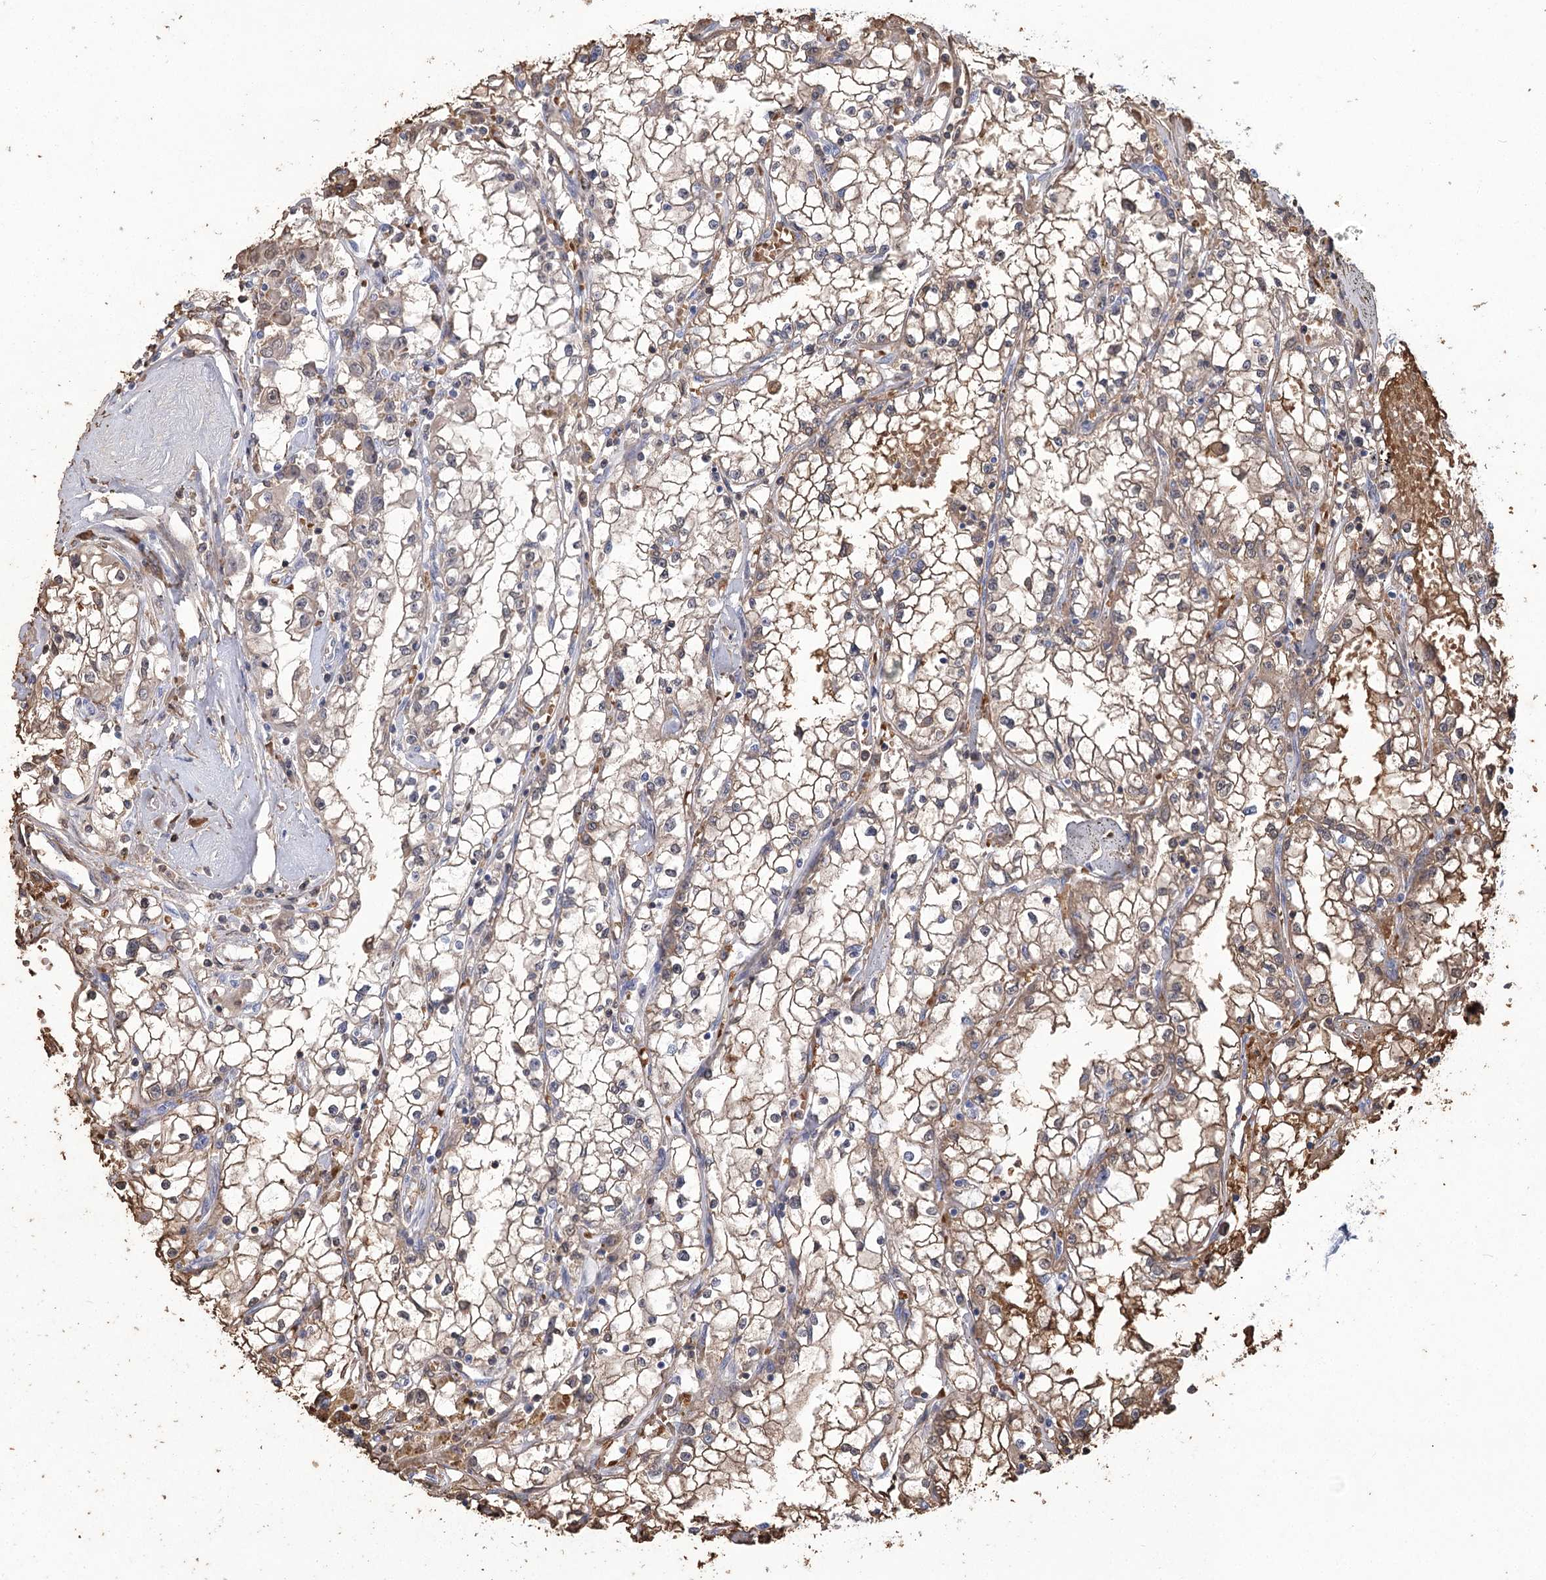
{"staining": {"intensity": "weak", "quantity": "25%-75%", "location": "cytoplasmic/membranous"}, "tissue": "renal cancer", "cell_type": "Tumor cells", "image_type": "cancer", "snomed": [{"axis": "morphology", "description": "Adenocarcinoma, NOS"}, {"axis": "topography", "description": "Kidney"}], "caption": "Immunohistochemistry (IHC) (DAB) staining of renal cancer (adenocarcinoma) reveals weak cytoplasmic/membranous protein expression in approximately 25%-75% of tumor cells.", "gene": "HBA1", "patient": {"sex": "male", "age": 56}}